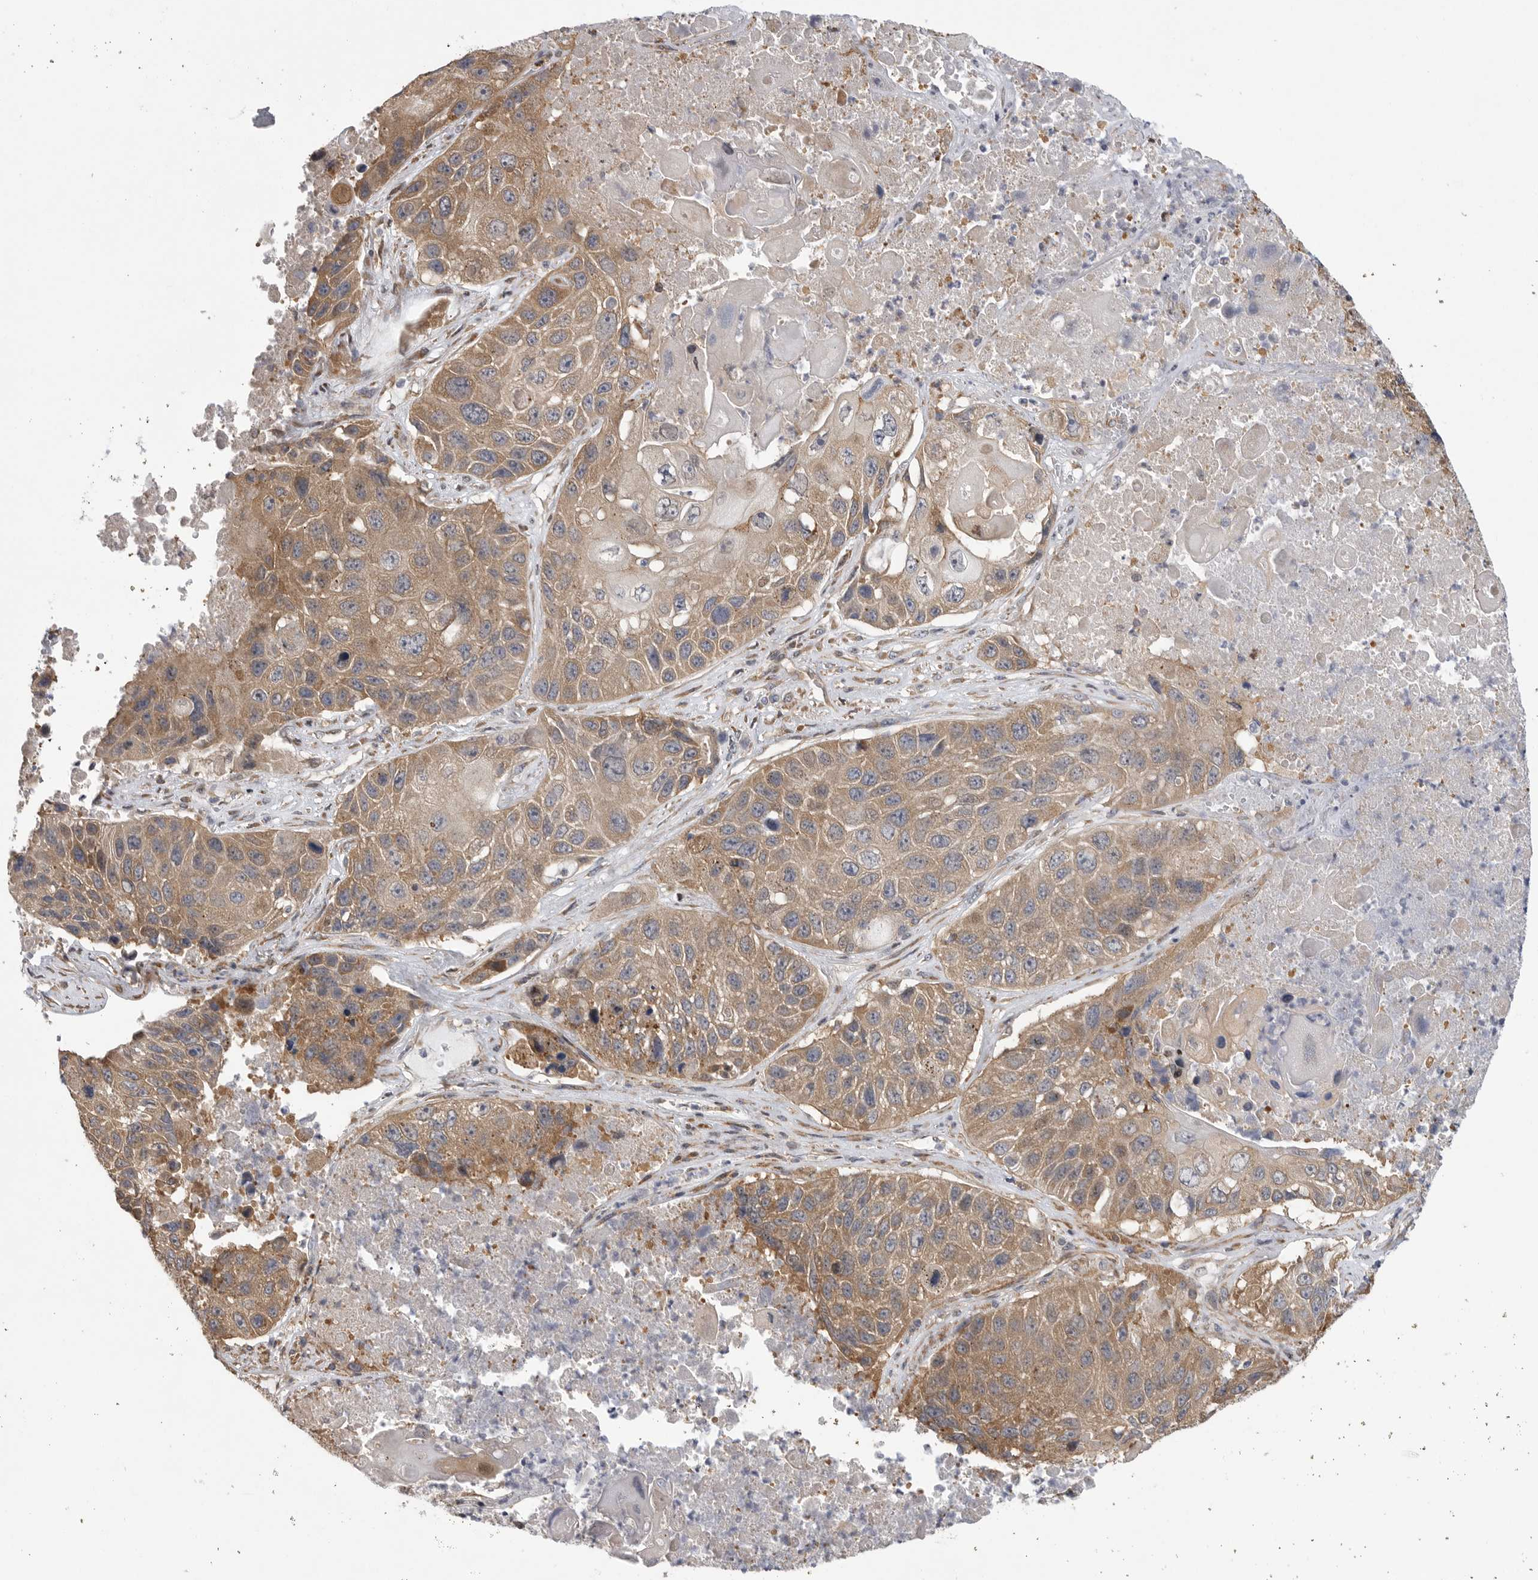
{"staining": {"intensity": "moderate", "quantity": ">75%", "location": "cytoplasmic/membranous"}, "tissue": "lung cancer", "cell_type": "Tumor cells", "image_type": "cancer", "snomed": [{"axis": "morphology", "description": "Squamous cell carcinoma, NOS"}, {"axis": "topography", "description": "Lung"}], "caption": "An immunohistochemistry (IHC) micrograph of tumor tissue is shown. Protein staining in brown labels moderate cytoplasmic/membranous positivity in lung squamous cell carcinoma within tumor cells.", "gene": "FBXO43", "patient": {"sex": "male", "age": 61}}